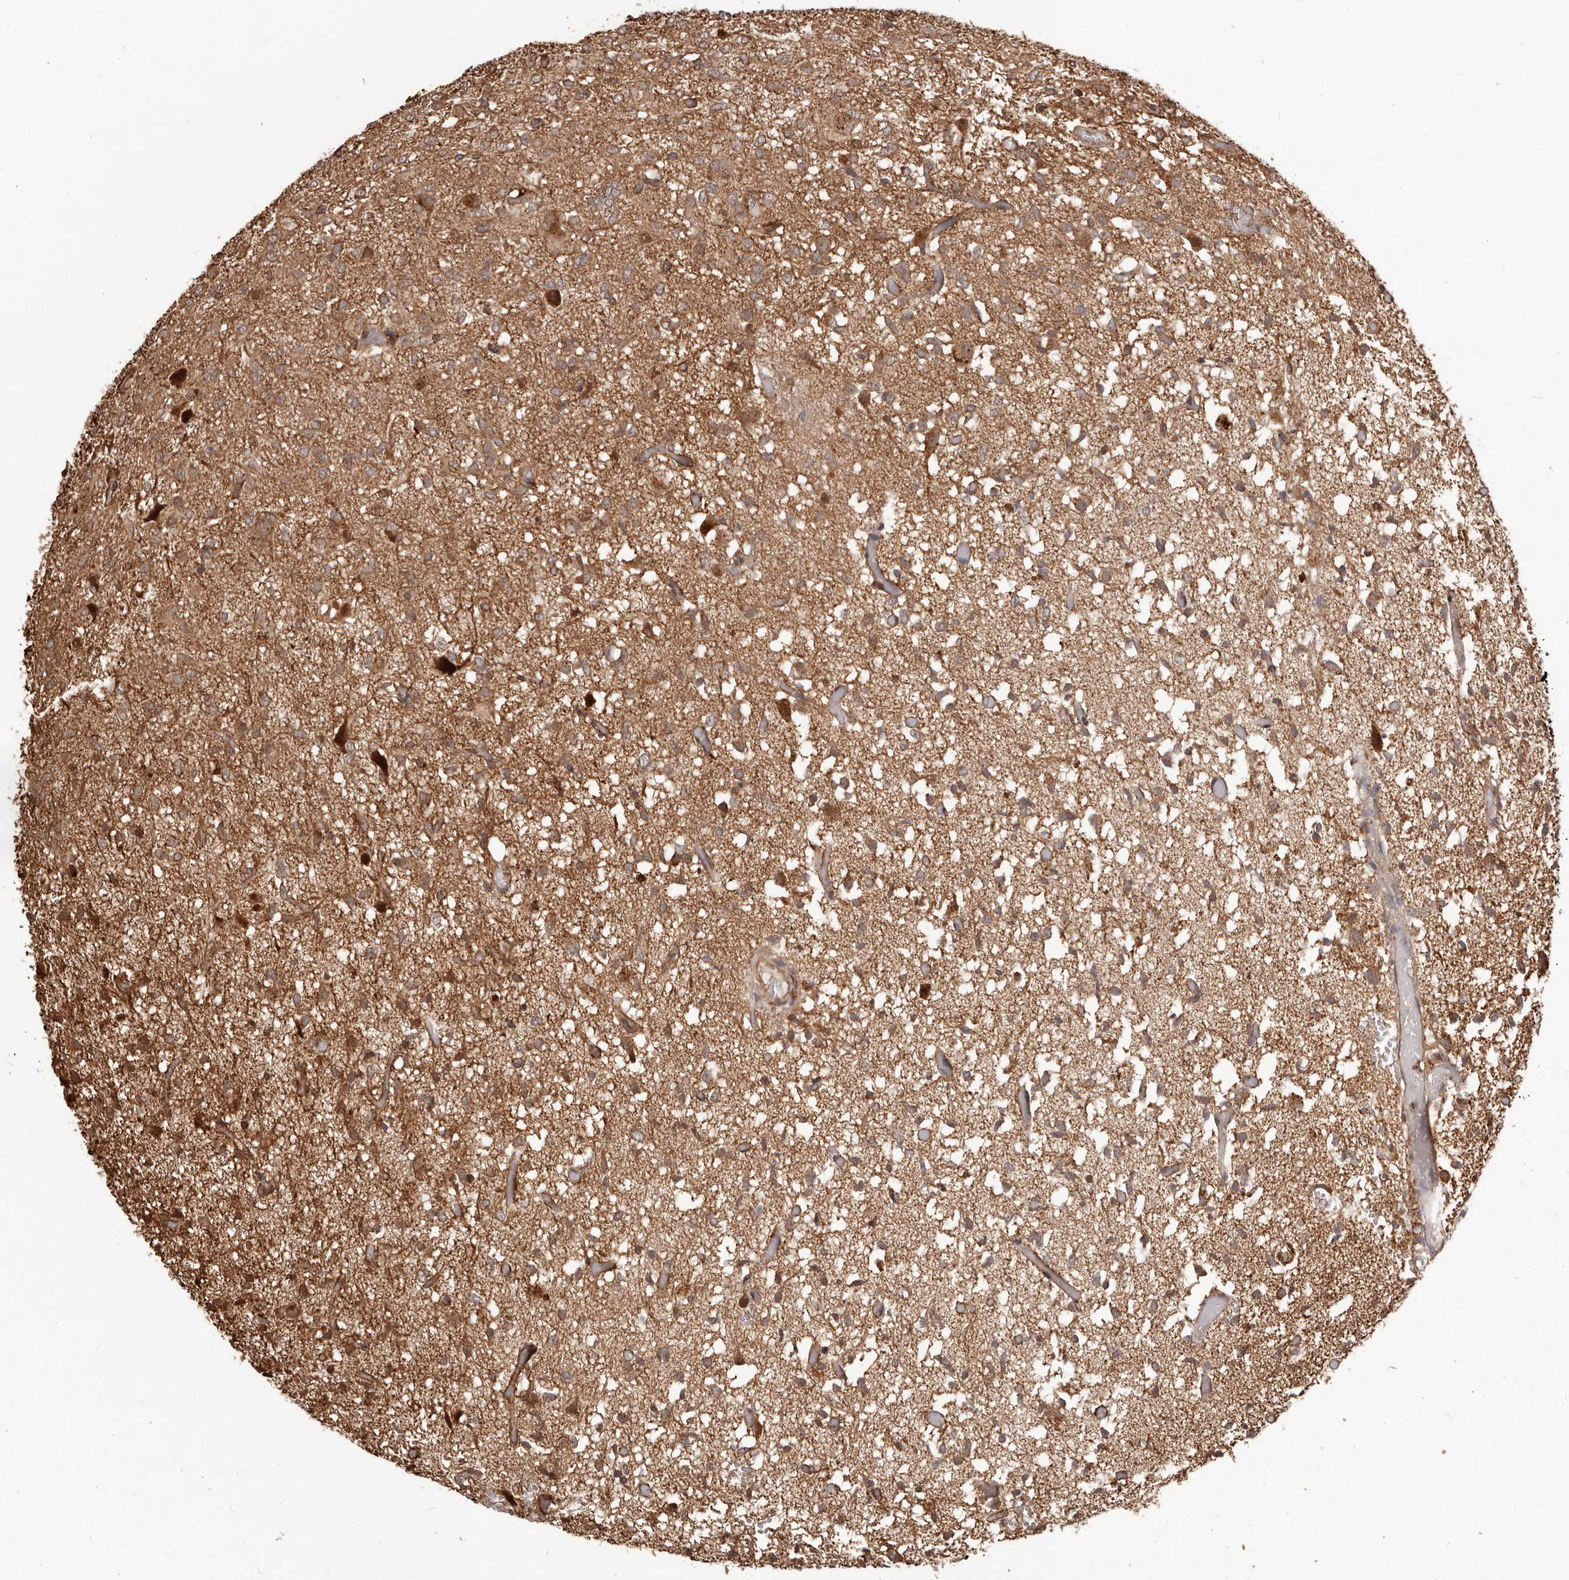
{"staining": {"intensity": "moderate", "quantity": ">75%", "location": "cytoplasmic/membranous"}, "tissue": "glioma", "cell_type": "Tumor cells", "image_type": "cancer", "snomed": [{"axis": "morphology", "description": "Glioma, malignant, High grade"}, {"axis": "topography", "description": "Brain"}], "caption": "A high-resolution image shows immunohistochemistry staining of glioma, which exhibits moderate cytoplasmic/membranous staining in about >75% of tumor cells.", "gene": "MTO1", "patient": {"sex": "female", "age": 59}}